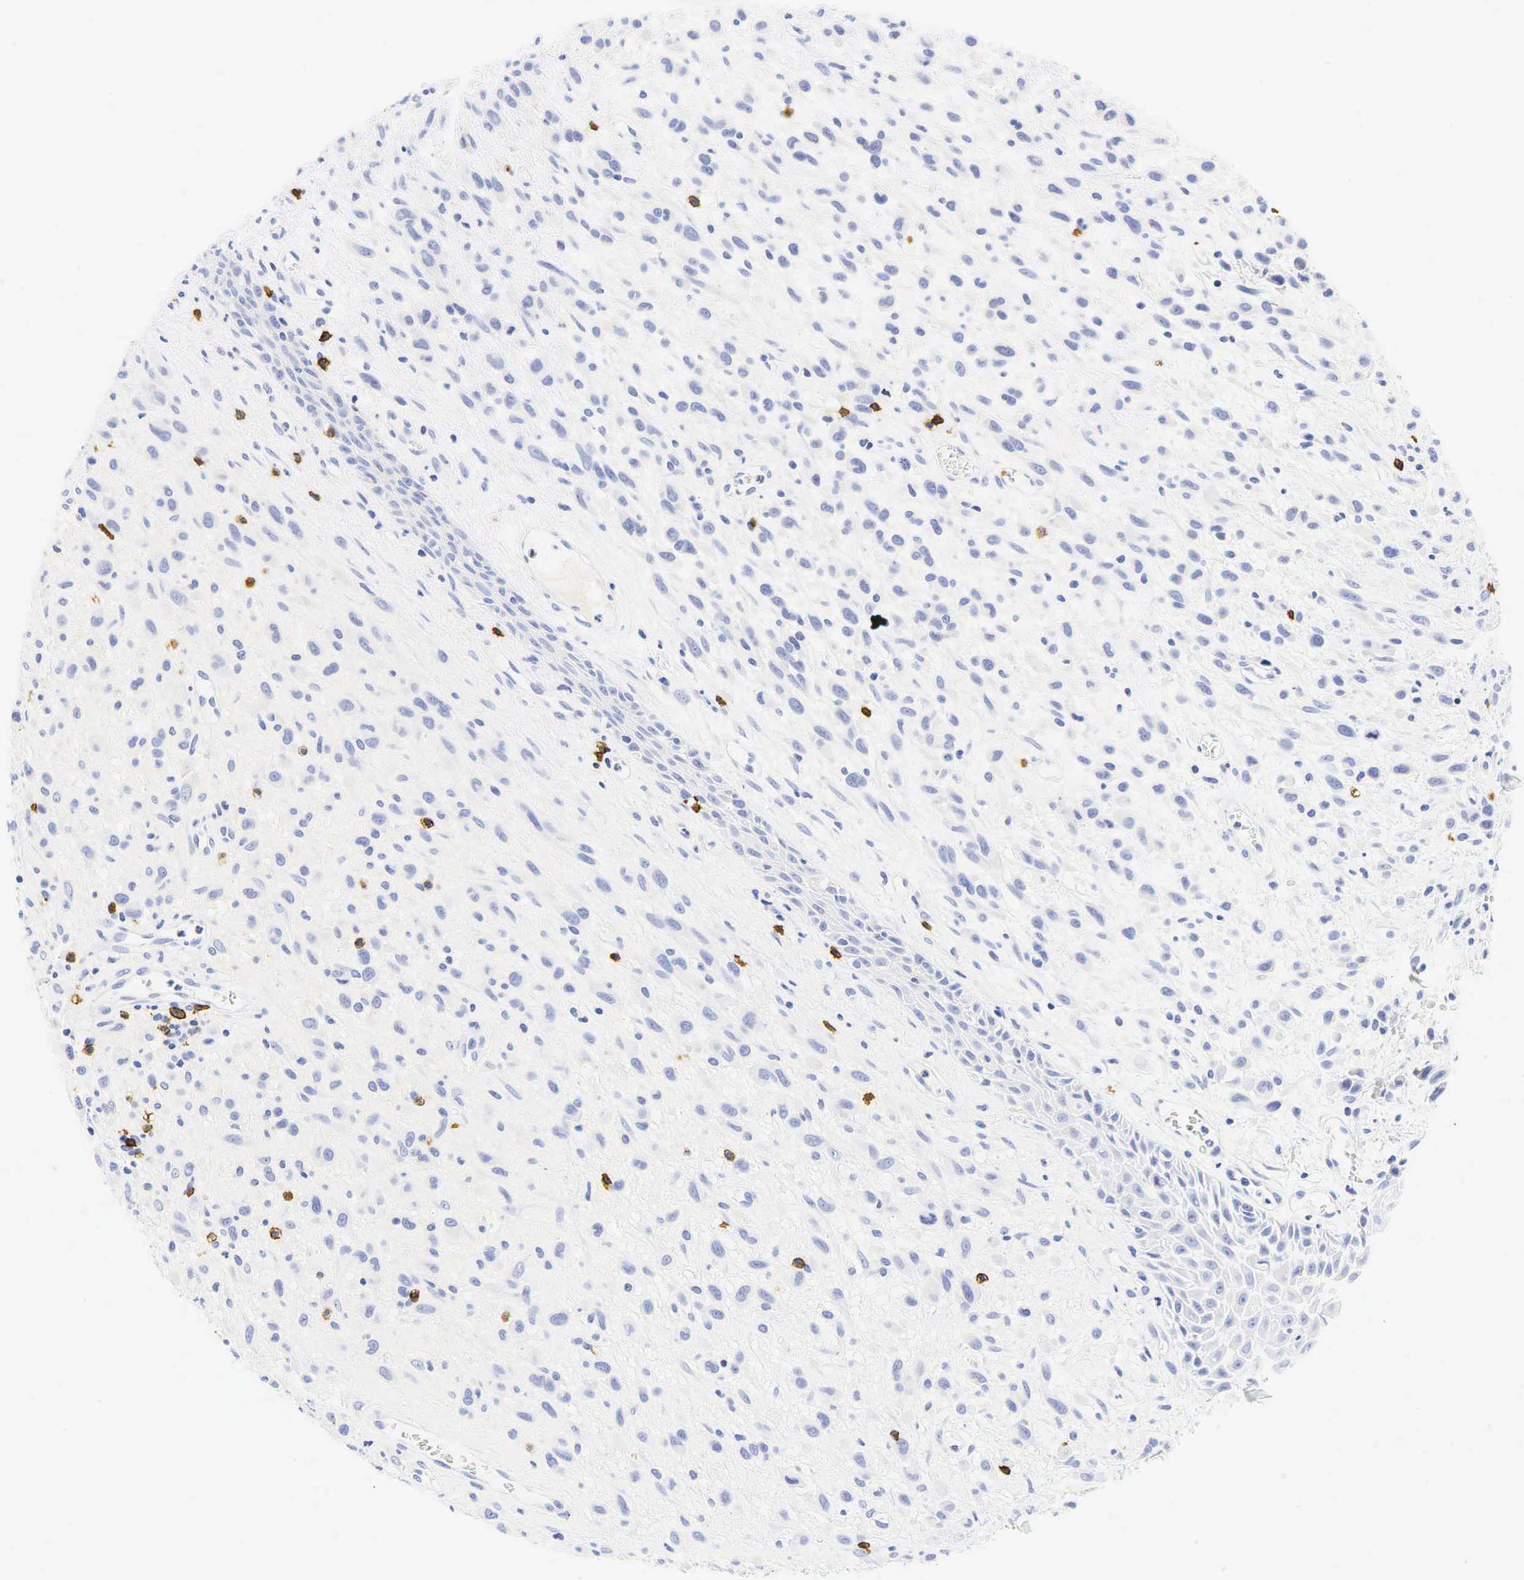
{"staining": {"intensity": "negative", "quantity": "none", "location": "none"}, "tissue": "melanoma", "cell_type": "Tumor cells", "image_type": "cancer", "snomed": [{"axis": "morphology", "description": "Malignant melanoma, NOS"}, {"axis": "topography", "description": "Skin"}], "caption": "Immunohistochemistry (IHC) histopathology image of melanoma stained for a protein (brown), which shows no staining in tumor cells.", "gene": "CD8A", "patient": {"sex": "male", "age": 51}}